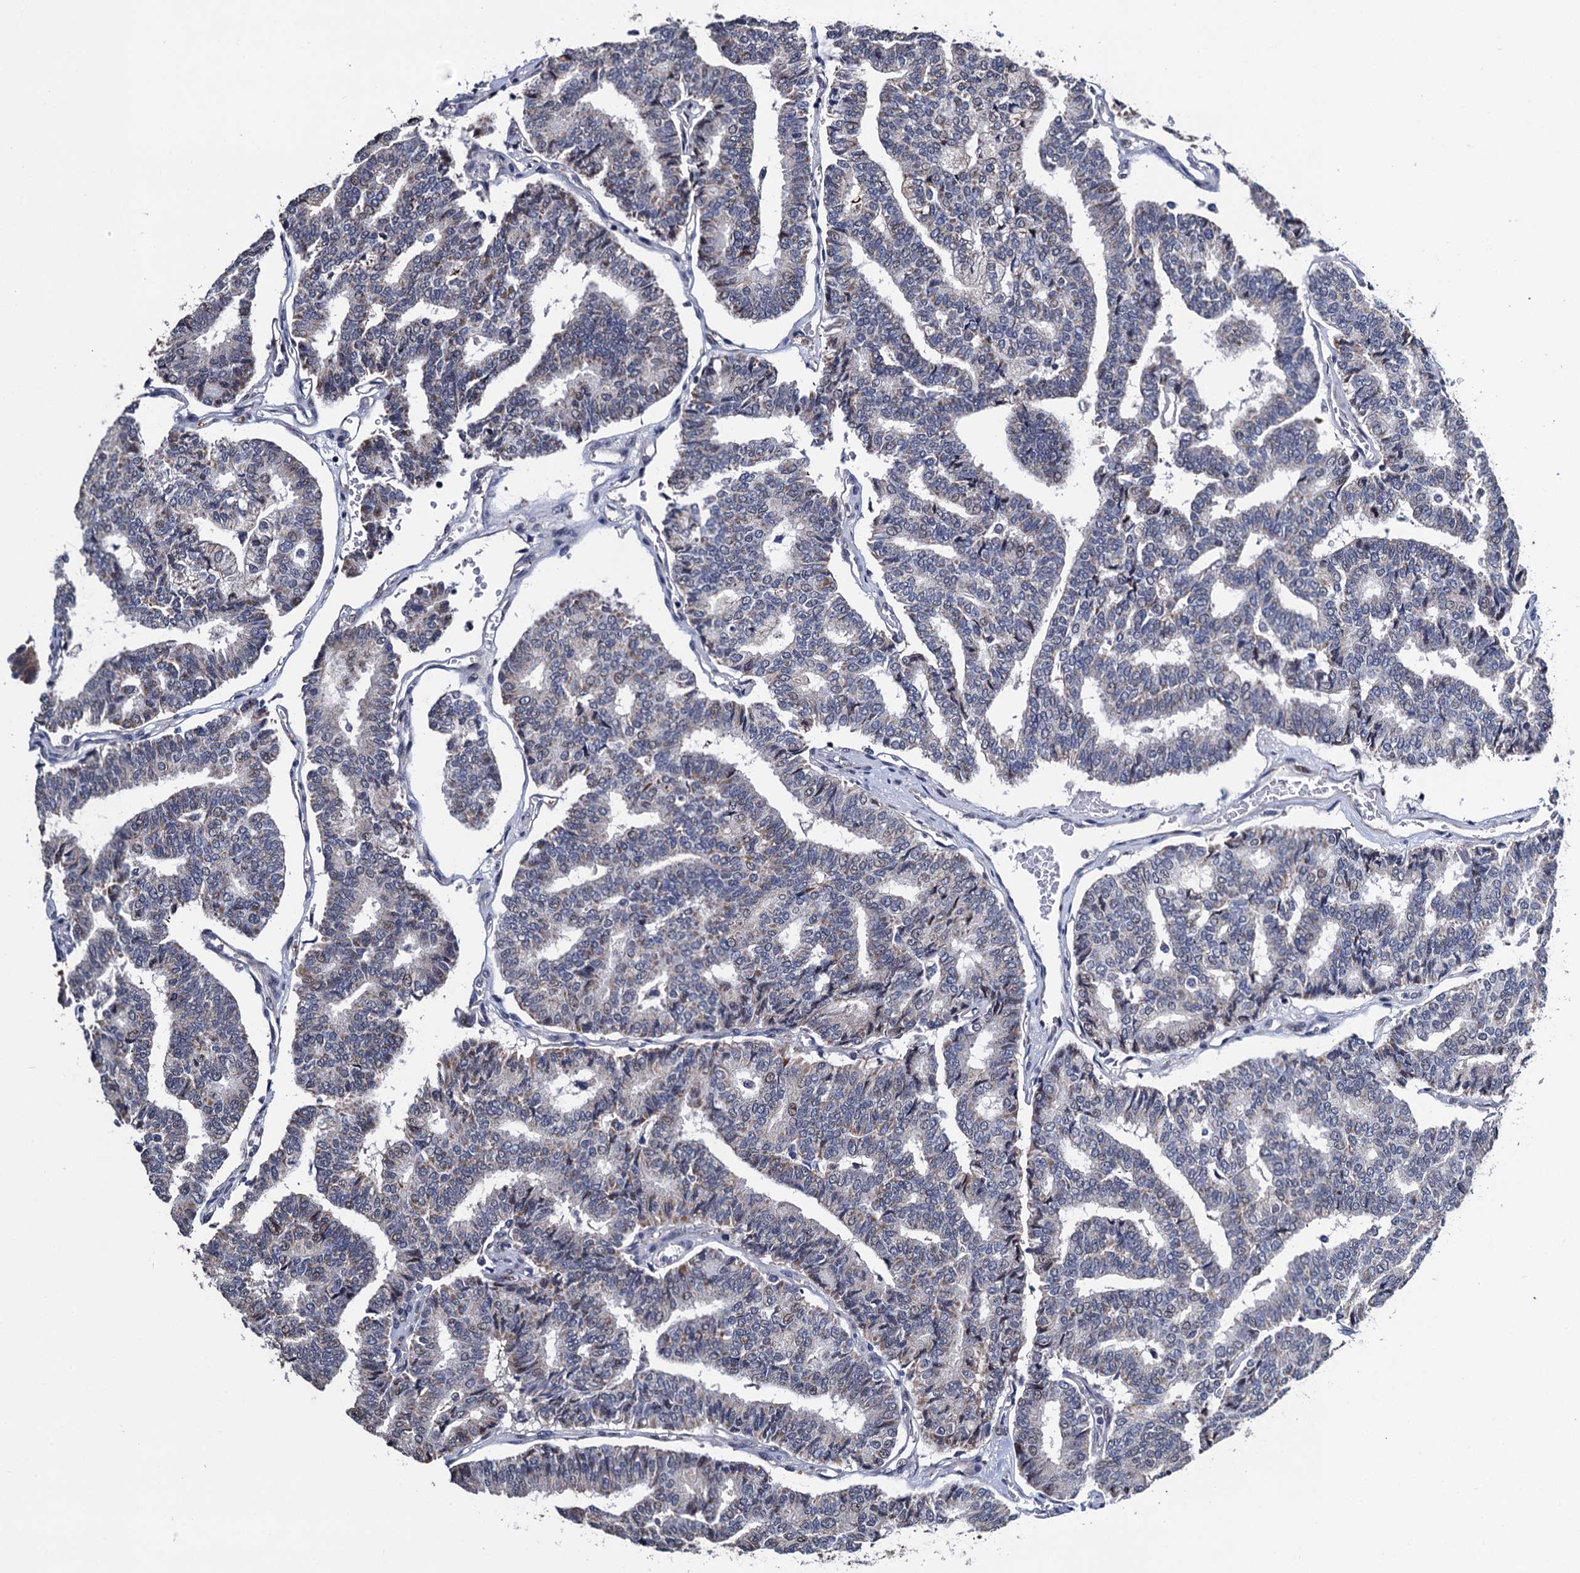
{"staining": {"intensity": "weak", "quantity": "<25%", "location": "cytoplasmic/membranous,nuclear"}, "tissue": "thyroid cancer", "cell_type": "Tumor cells", "image_type": "cancer", "snomed": [{"axis": "morphology", "description": "Papillary adenocarcinoma, NOS"}, {"axis": "topography", "description": "Thyroid gland"}], "caption": "DAB (3,3'-diaminobenzidine) immunohistochemical staining of thyroid papillary adenocarcinoma exhibits no significant staining in tumor cells.", "gene": "FAM222A", "patient": {"sex": "female", "age": 35}}